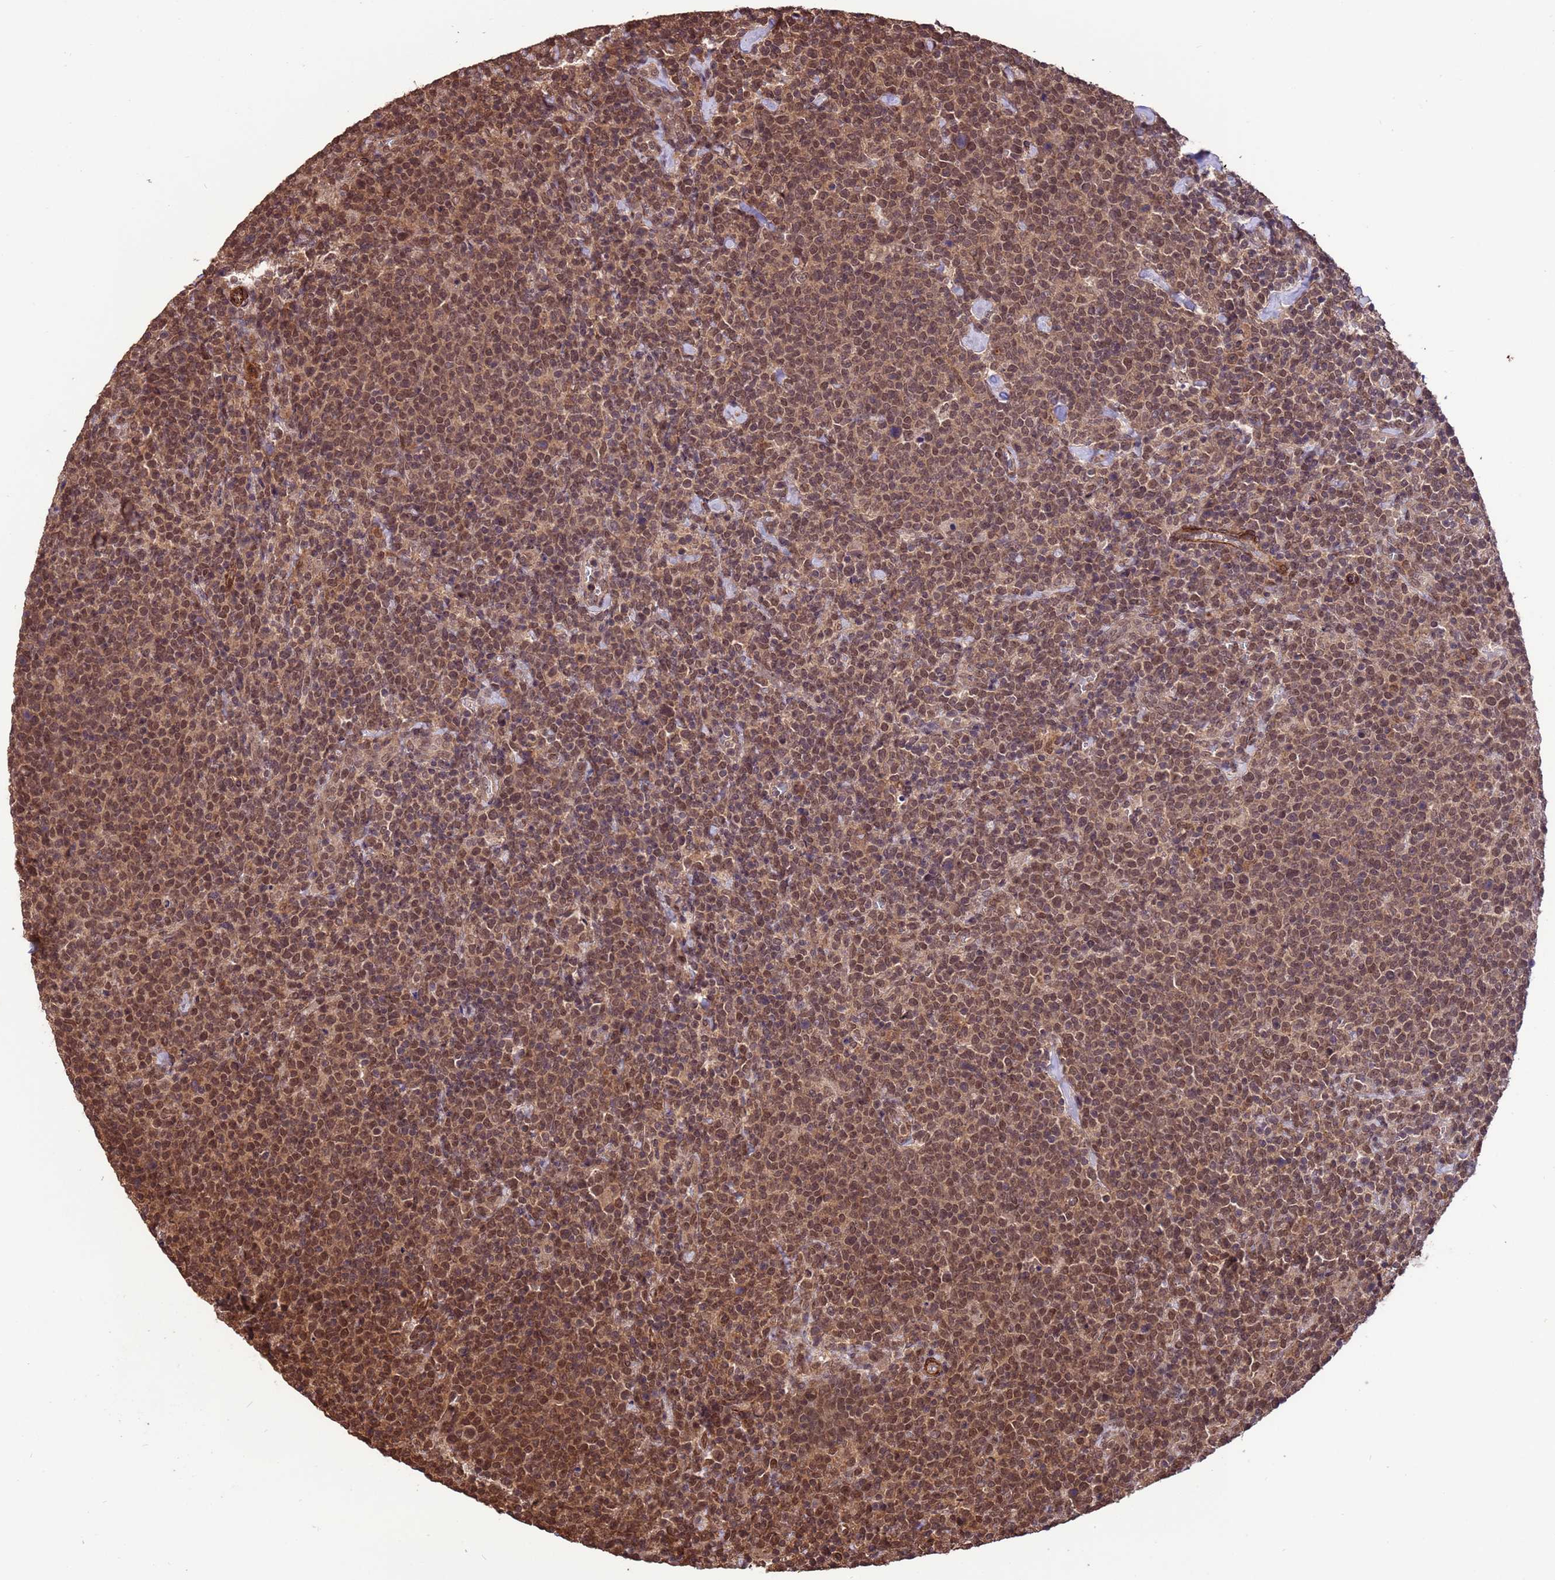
{"staining": {"intensity": "moderate", "quantity": ">75%", "location": "nuclear"}, "tissue": "lymphoma", "cell_type": "Tumor cells", "image_type": "cancer", "snomed": [{"axis": "morphology", "description": "Malignant lymphoma, non-Hodgkin's type, High grade"}, {"axis": "topography", "description": "Lymph node"}], "caption": "About >75% of tumor cells in human high-grade malignant lymphoma, non-Hodgkin's type reveal moderate nuclear protein positivity as visualized by brown immunohistochemical staining.", "gene": "VSTM4", "patient": {"sex": "male", "age": 61}}